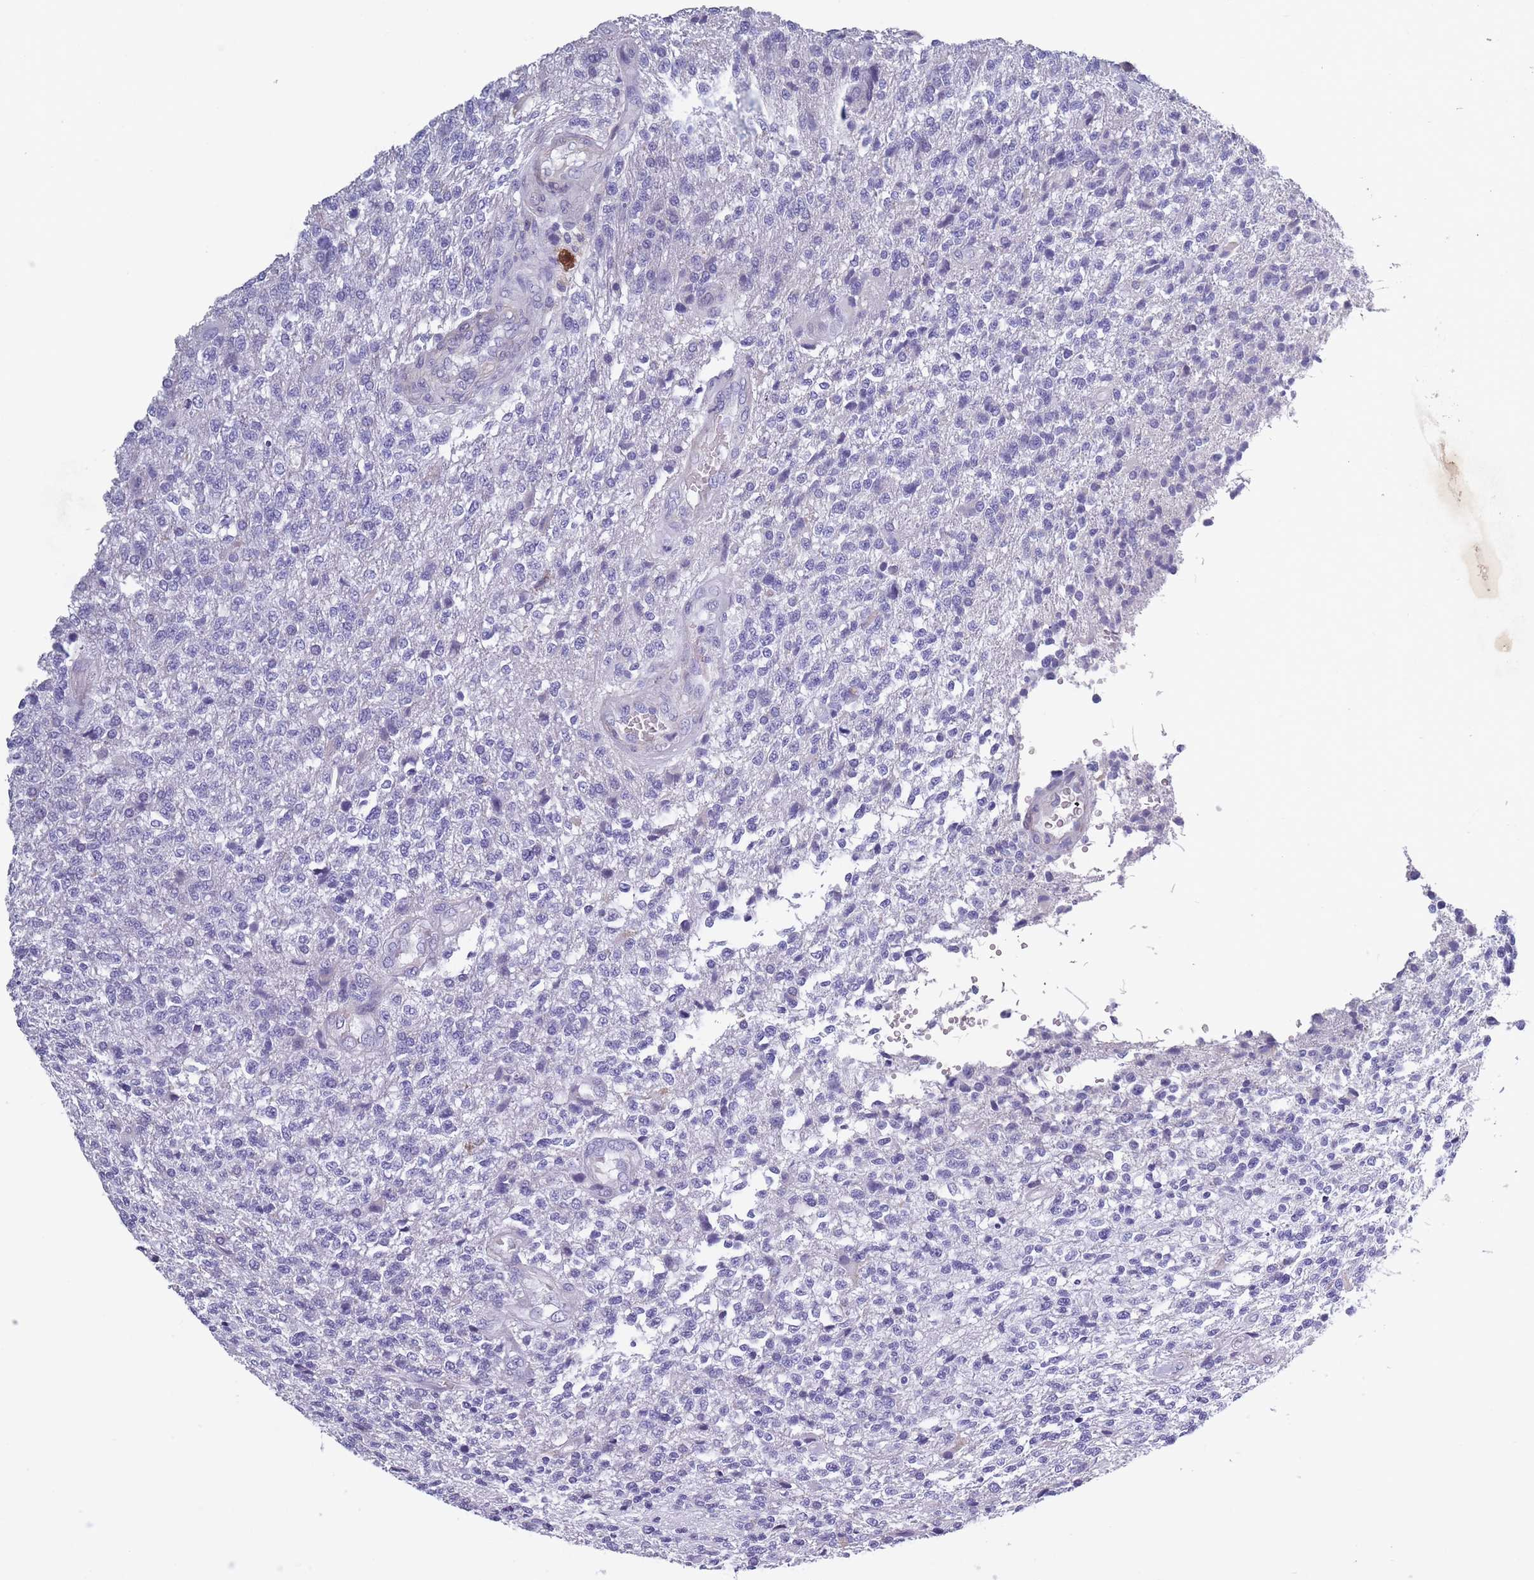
{"staining": {"intensity": "negative", "quantity": "none", "location": "none"}, "tissue": "glioma", "cell_type": "Tumor cells", "image_type": "cancer", "snomed": [{"axis": "morphology", "description": "Glioma, malignant, High grade"}, {"axis": "topography", "description": "Brain"}], "caption": "Tumor cells are negative for brown protein staining in malignant high-grade glioma.", "gene": "OR4C5", "patient": {"sex": "male", "age": 56}}